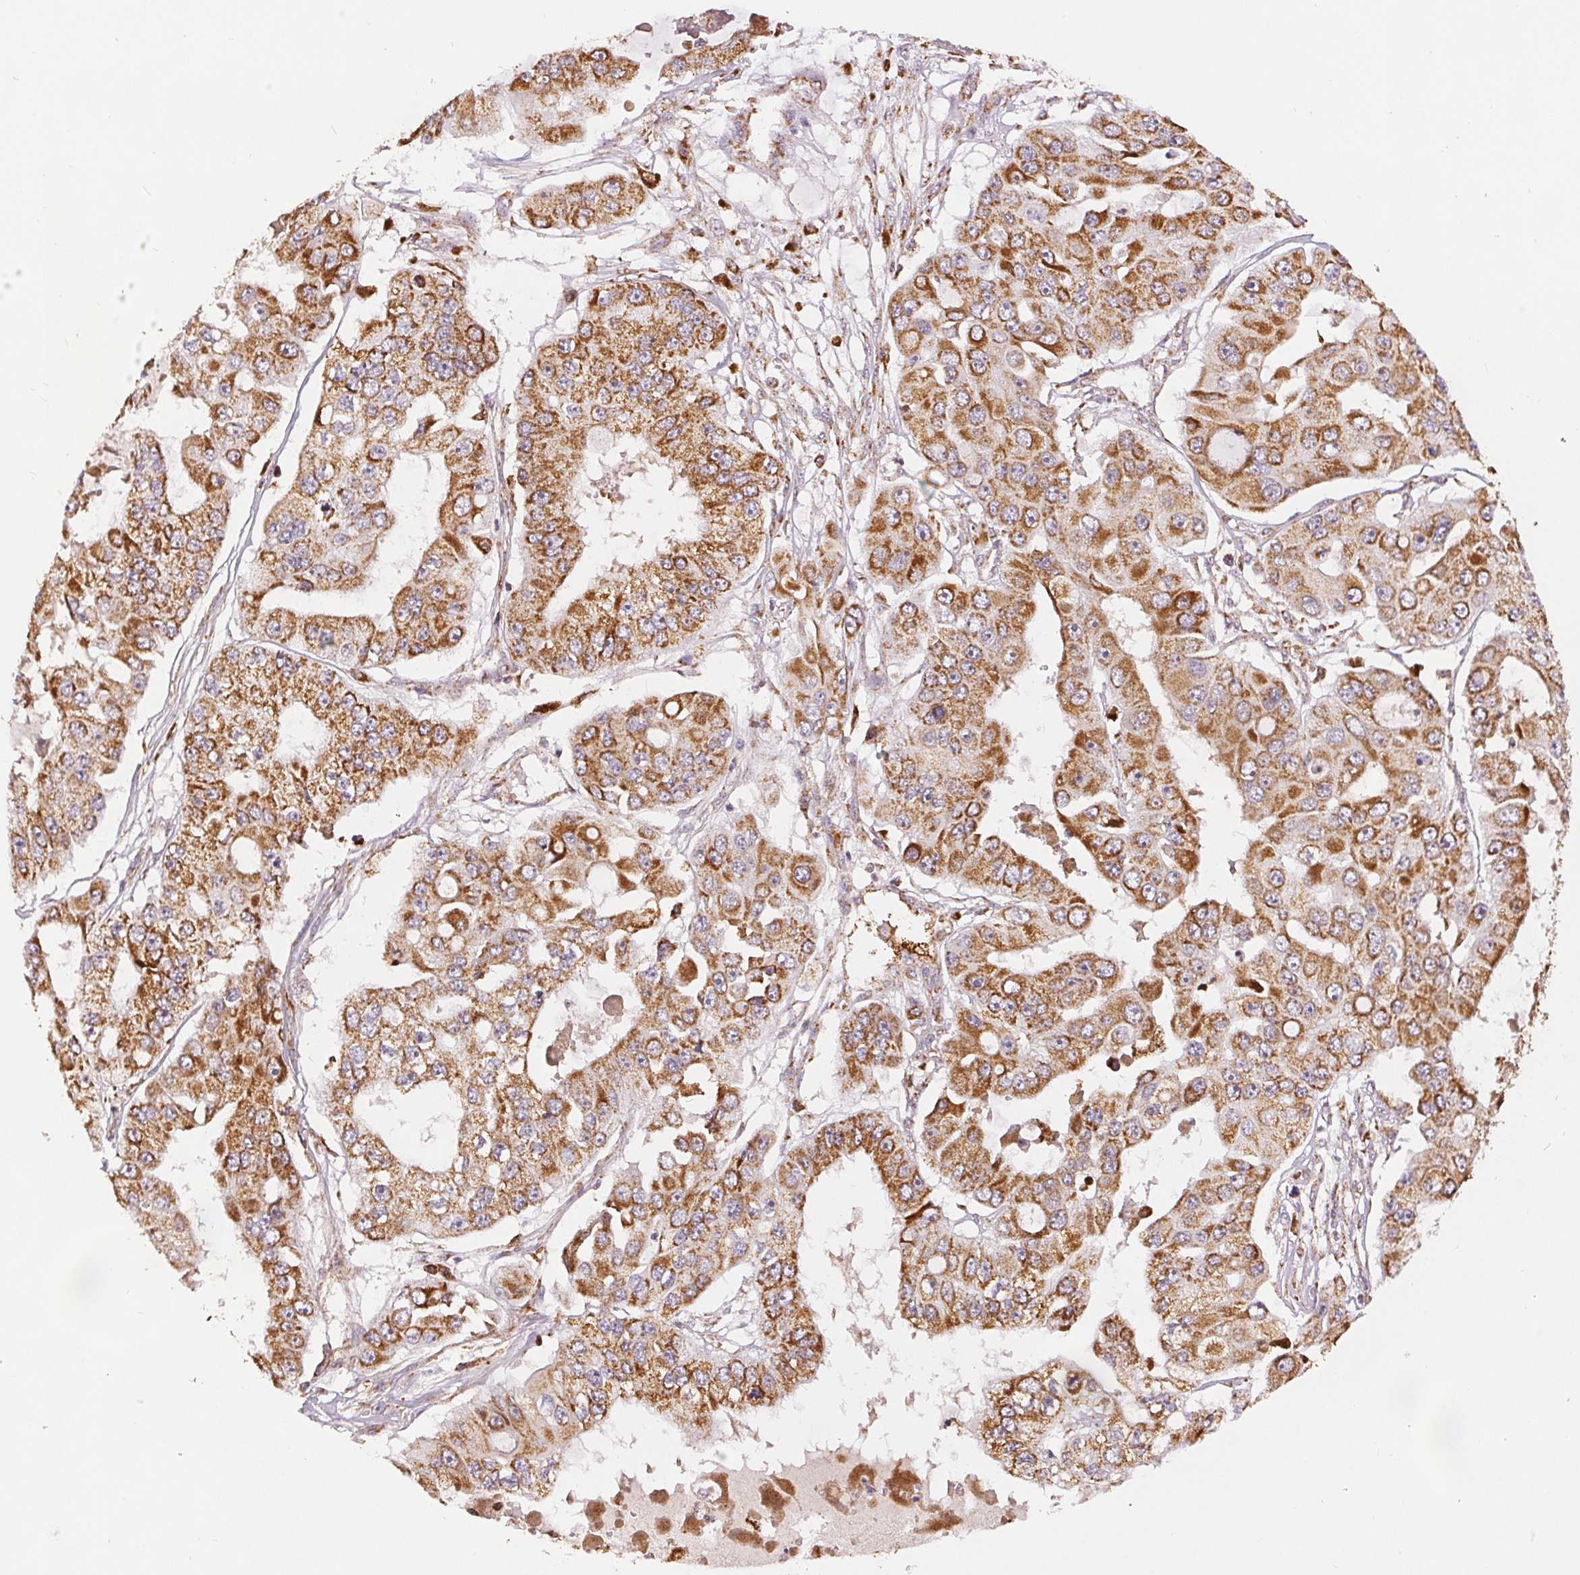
{"staining": {"intensity": "moderate", "quantity": ">75%", "location": "cytoplasmic/membranous"}, "tissue": "ovarian cancer", "cell_type": "Tumor cells", "image_type": "cancer", "snomed": [{"axis": "morphology", "description": "Cystadenocarcinoma, serous, NOS"}, {"axis": "topography", "description": "Ovary"}], "caption": "Ovarian serous cystadenocarcinoma stained with DAB IHC shows medium levels of moderate cytoplasmic/membranous positivity in about >75% of tumor cells.", "gene": "SDHB", "patient": {"sex": "female", "age": 56}}